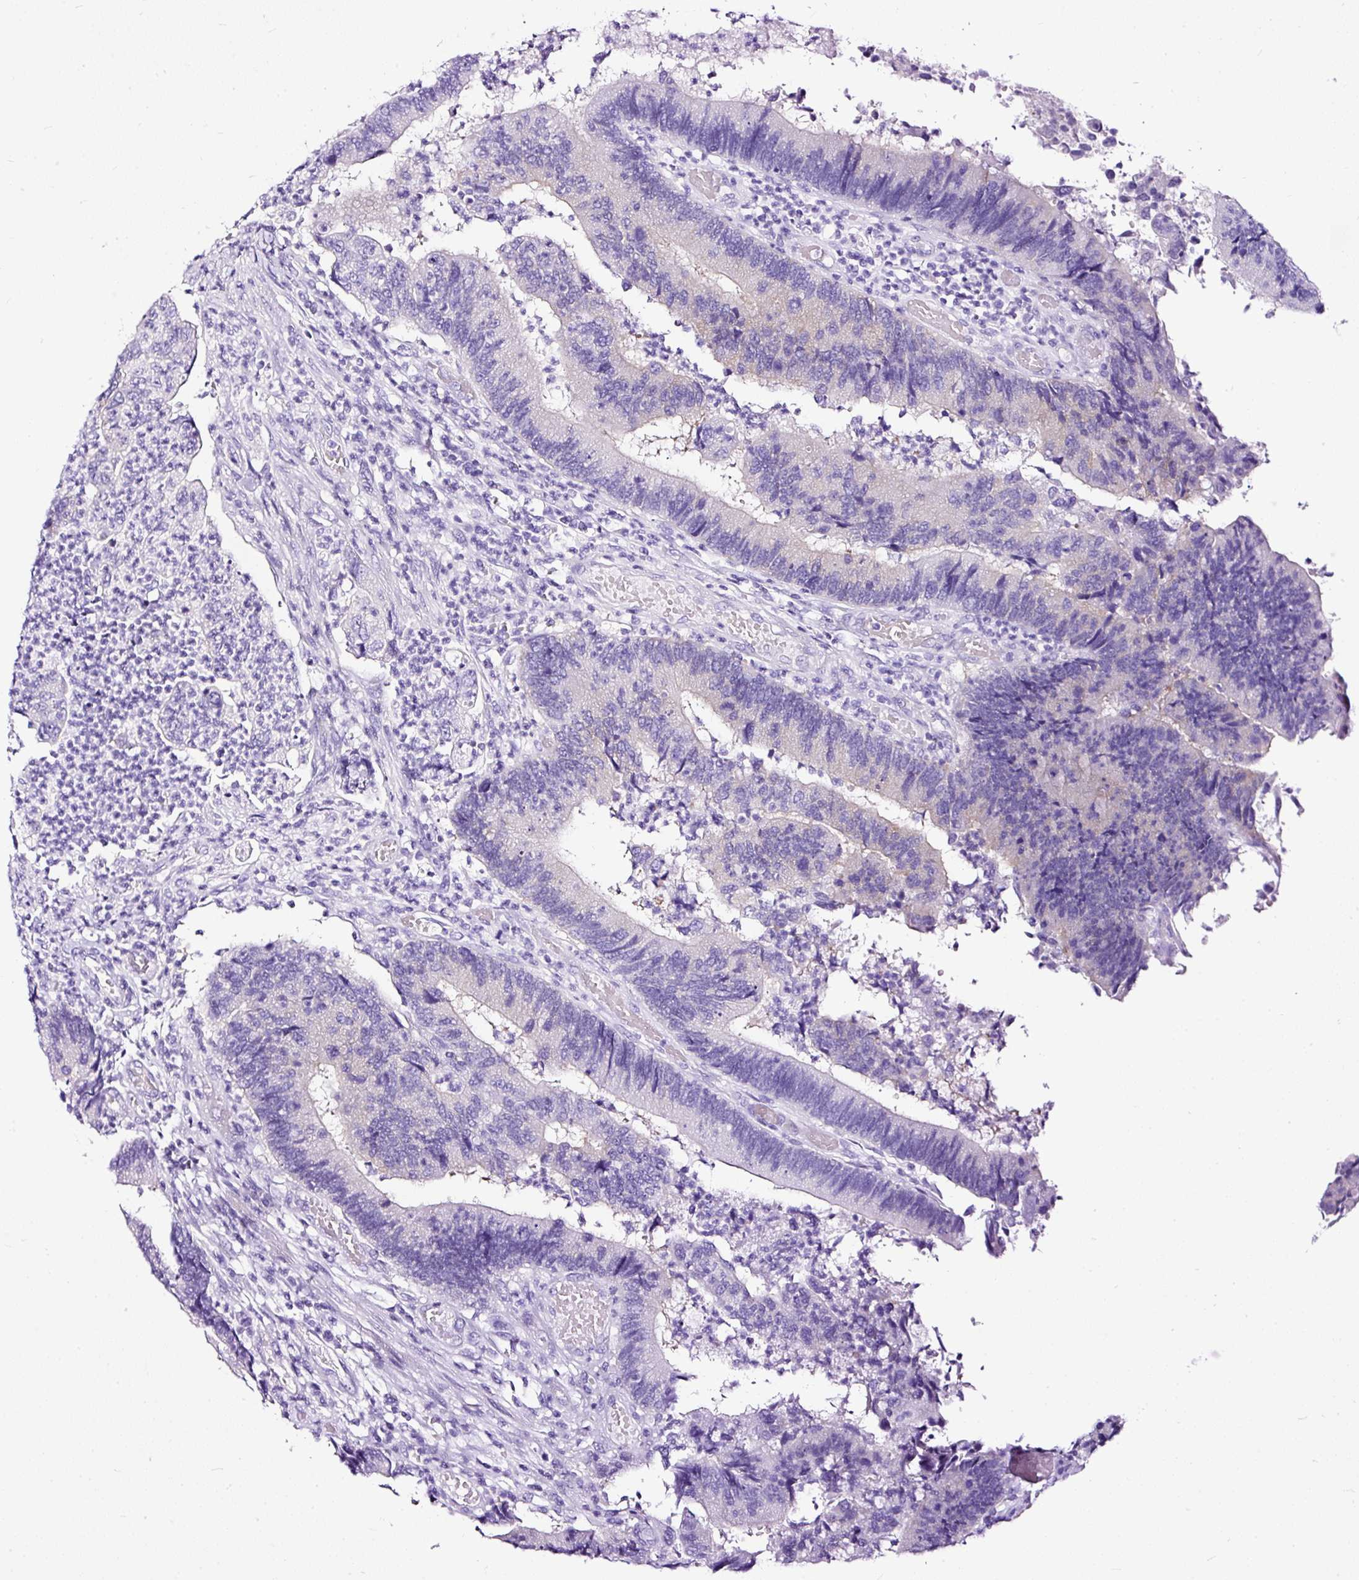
{"staining": {"intensity": "negative", "quantity": "none", "location": "none"}, "tissue": "colorectal cancer", "cell_type": "Tumor cells", "image_type": "cancer", "snomed": [{"axis": "morphology", "description": "Adenocarcinoma, NOS"}, {"axis": "topography", "description": "Colon"}], "caption": "There is no significant staining in tumor cells of colorectal cancer (adenocarcinoma). Nuclei are stained in blue.", "gene": "STOX2", "patient": {"sex": "female", "age": 67}}